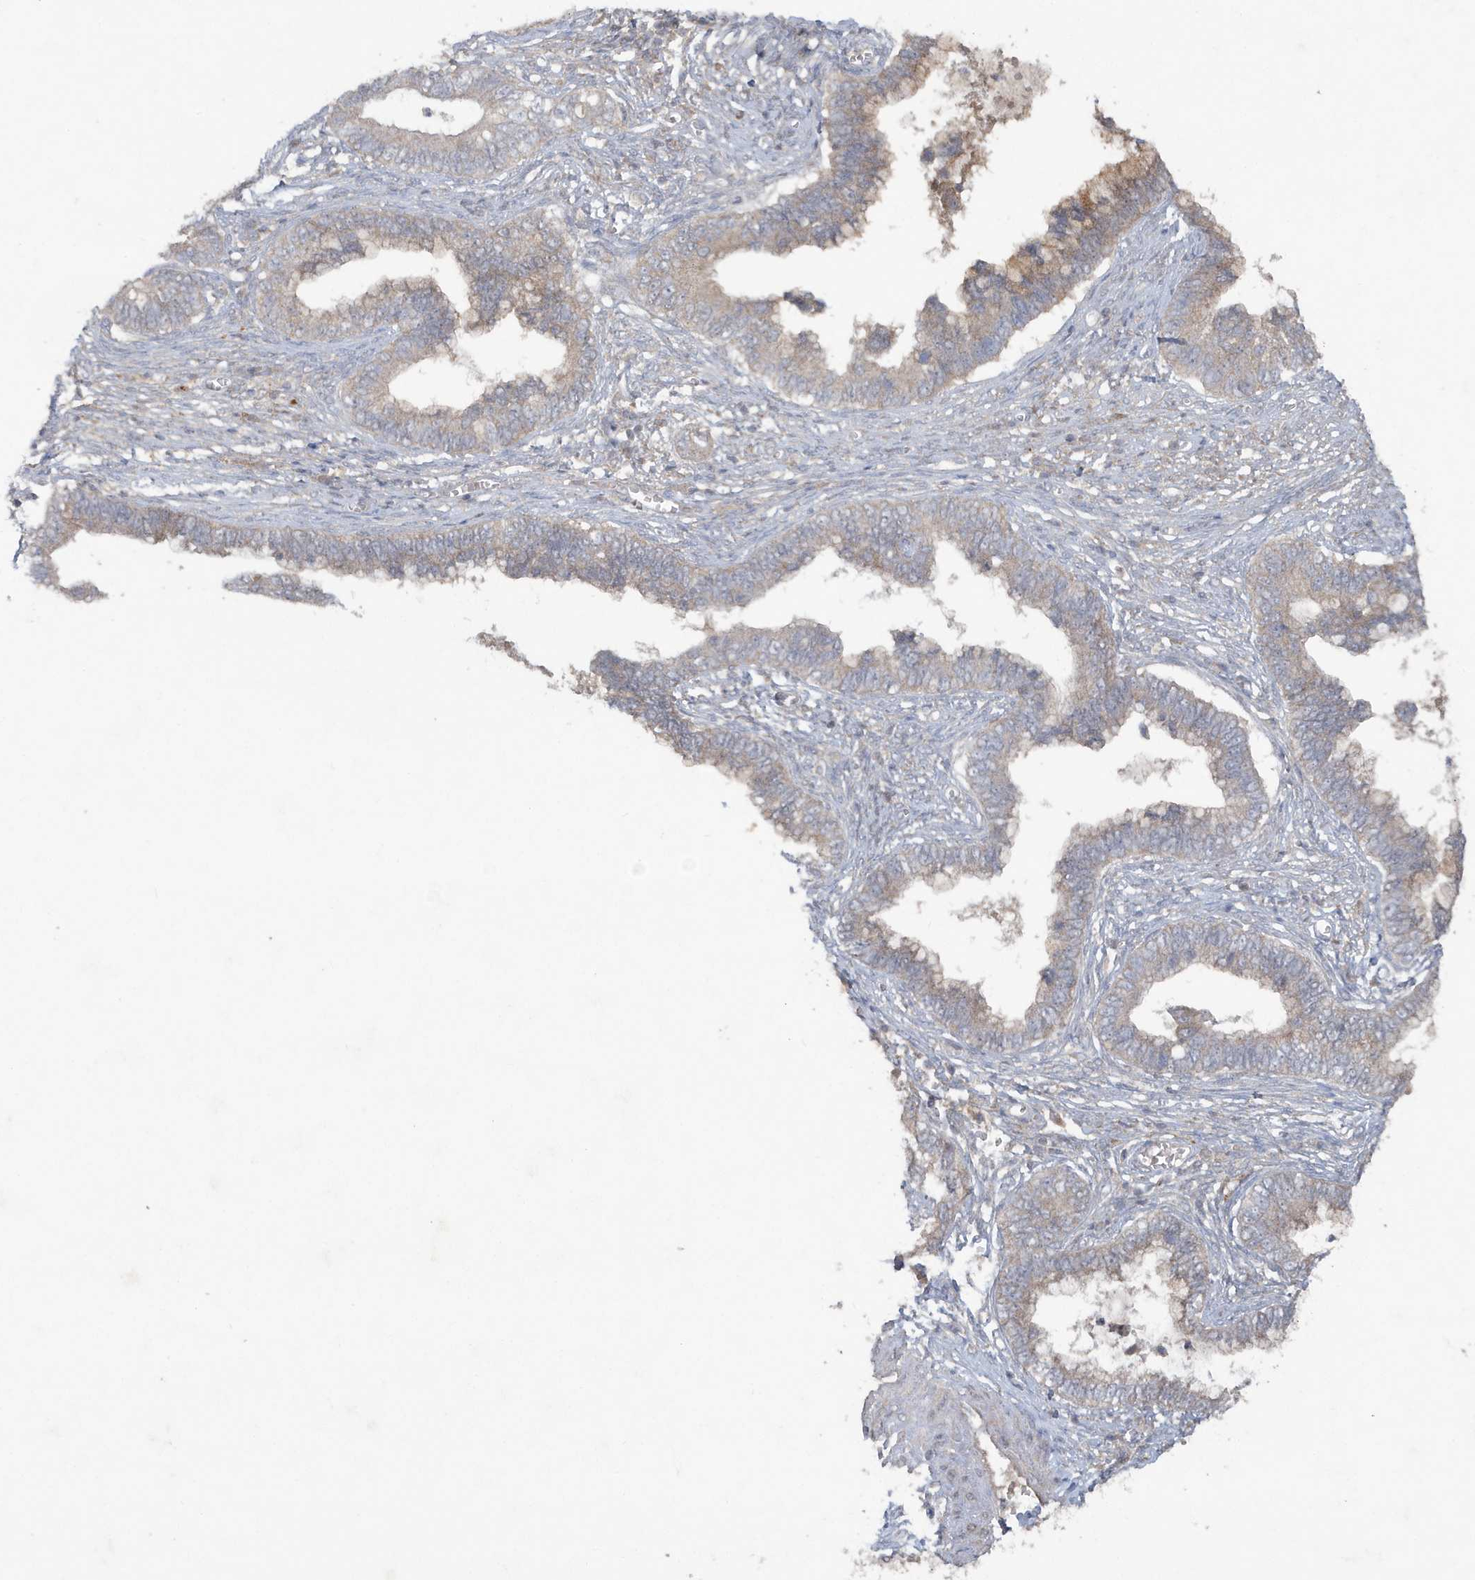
{"staining": {"intensity": "weak", "quantity": ">75%", "location": "cytoplasmic/membranous"}, "tissue": "cervical cancer", "cell_type": "Tumor cells", "image_type": "cancer", "snomed": [{"axis": "morphology", "description": "Adenocarcinoma, NOS"}, {"axis": "topography", "description": "Cervix"}], "caption": "Weak cytoplasmic/membranous protein positivity is present in about >75% of tumor cells in cervical cancer. The staining is performed using DAB brown chromogen to label protein expression. The nuclei are counter-stained blue using hematoxylin.", "gene": "C1RL", "patient": {"sex": "female", "age": 44}}